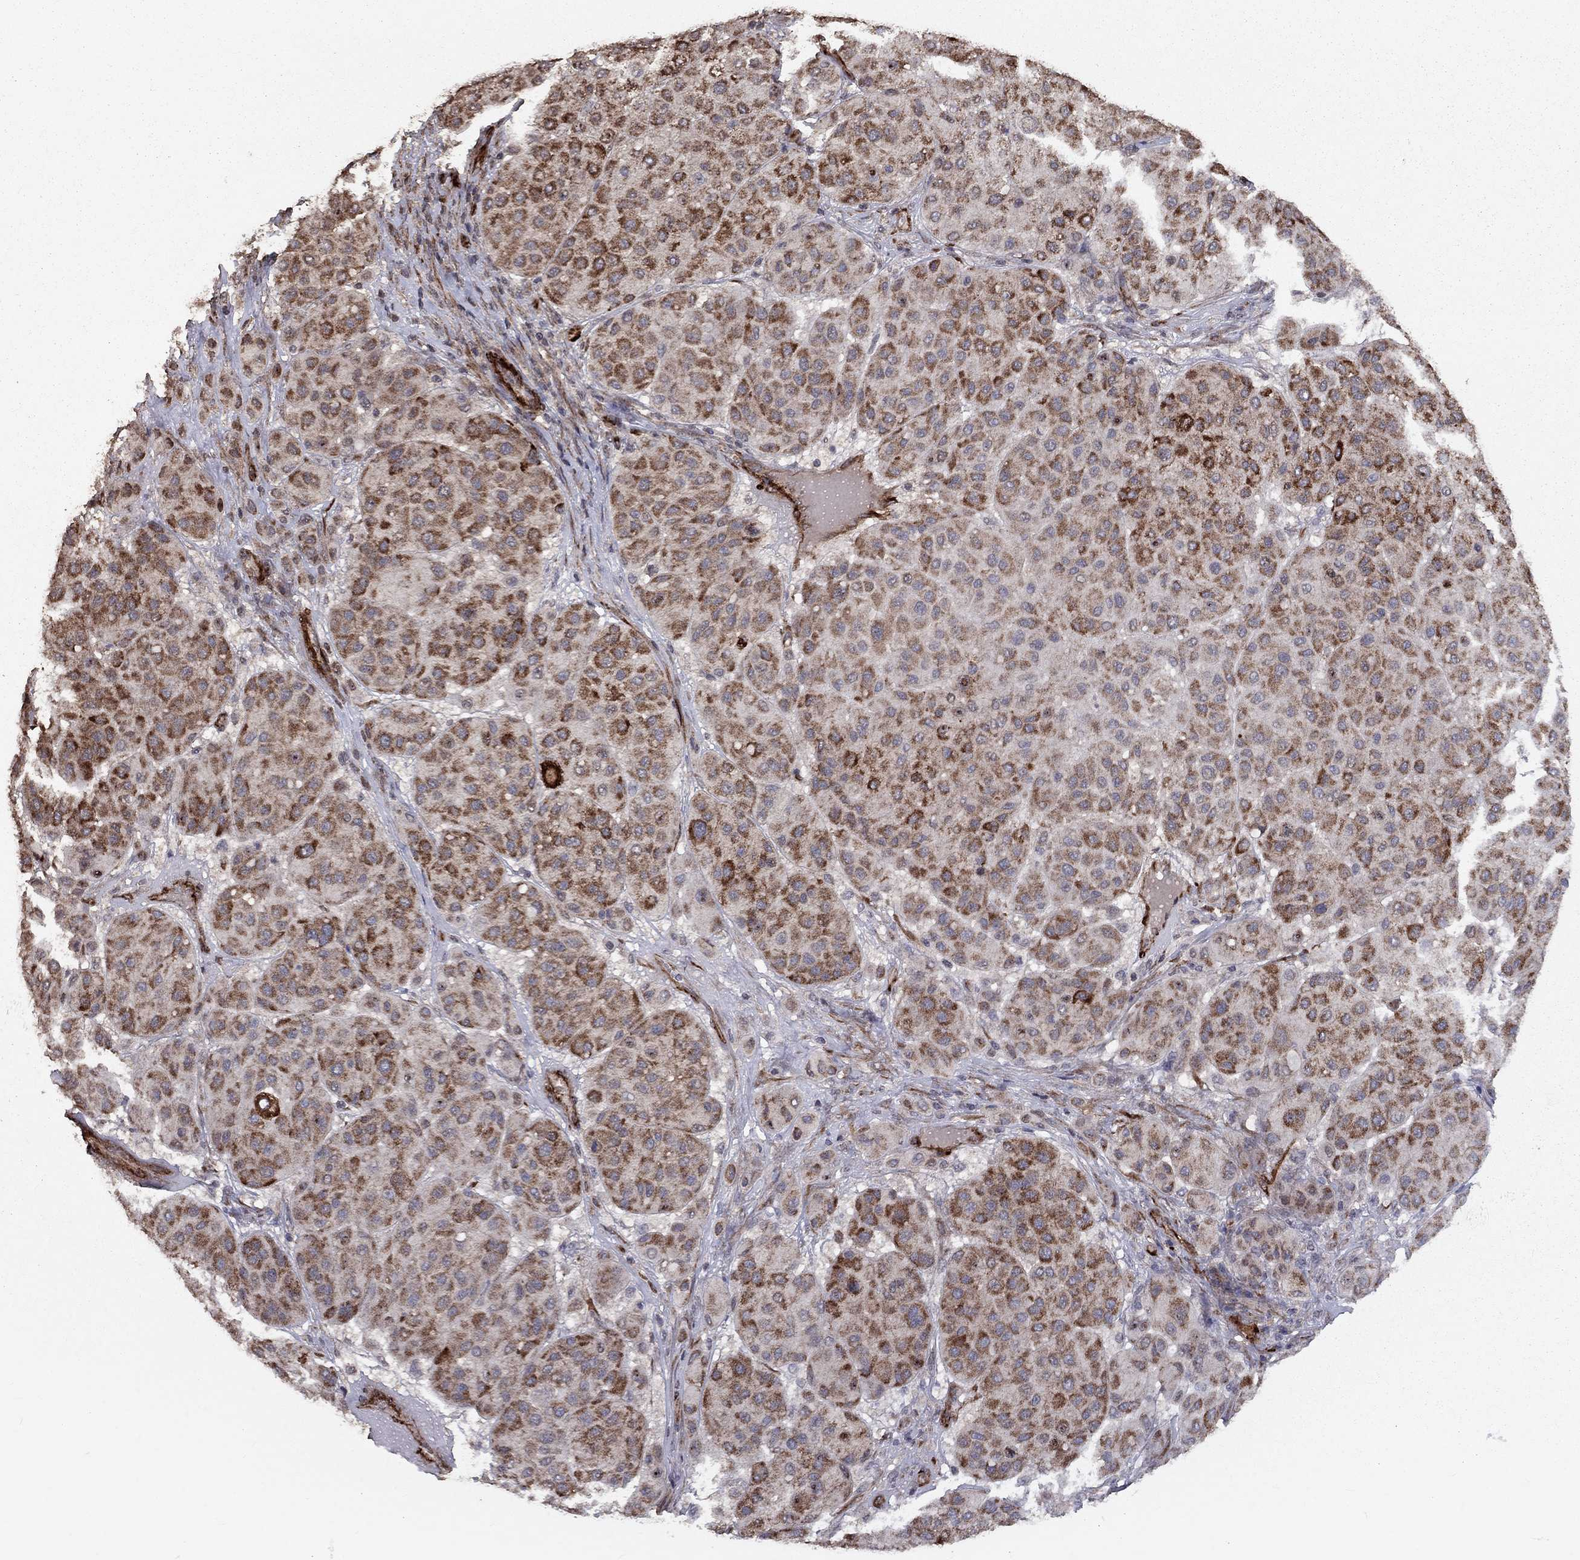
{"staining": {"intensity": "strong", "quantity": "25%-75%", "location": "cytoplasmic/membranous"}, "tissue": "melanoma", "cell_type": "Tumor cells", "image_type": "cancer", "snomed": [{"axis": "morphology", "description": "Malignant melanoma, Metastatic site"}, {"axis": "topography", "description": "Smooth muscle"}], "caption": "Human melanoma stained with a brown dye reveals strong cytoplasmic/membranous positive positivity in about 25%-75% of tumor cells.", "gene": "COL18A1", "patient": {"sex": "male", "age": 41}}